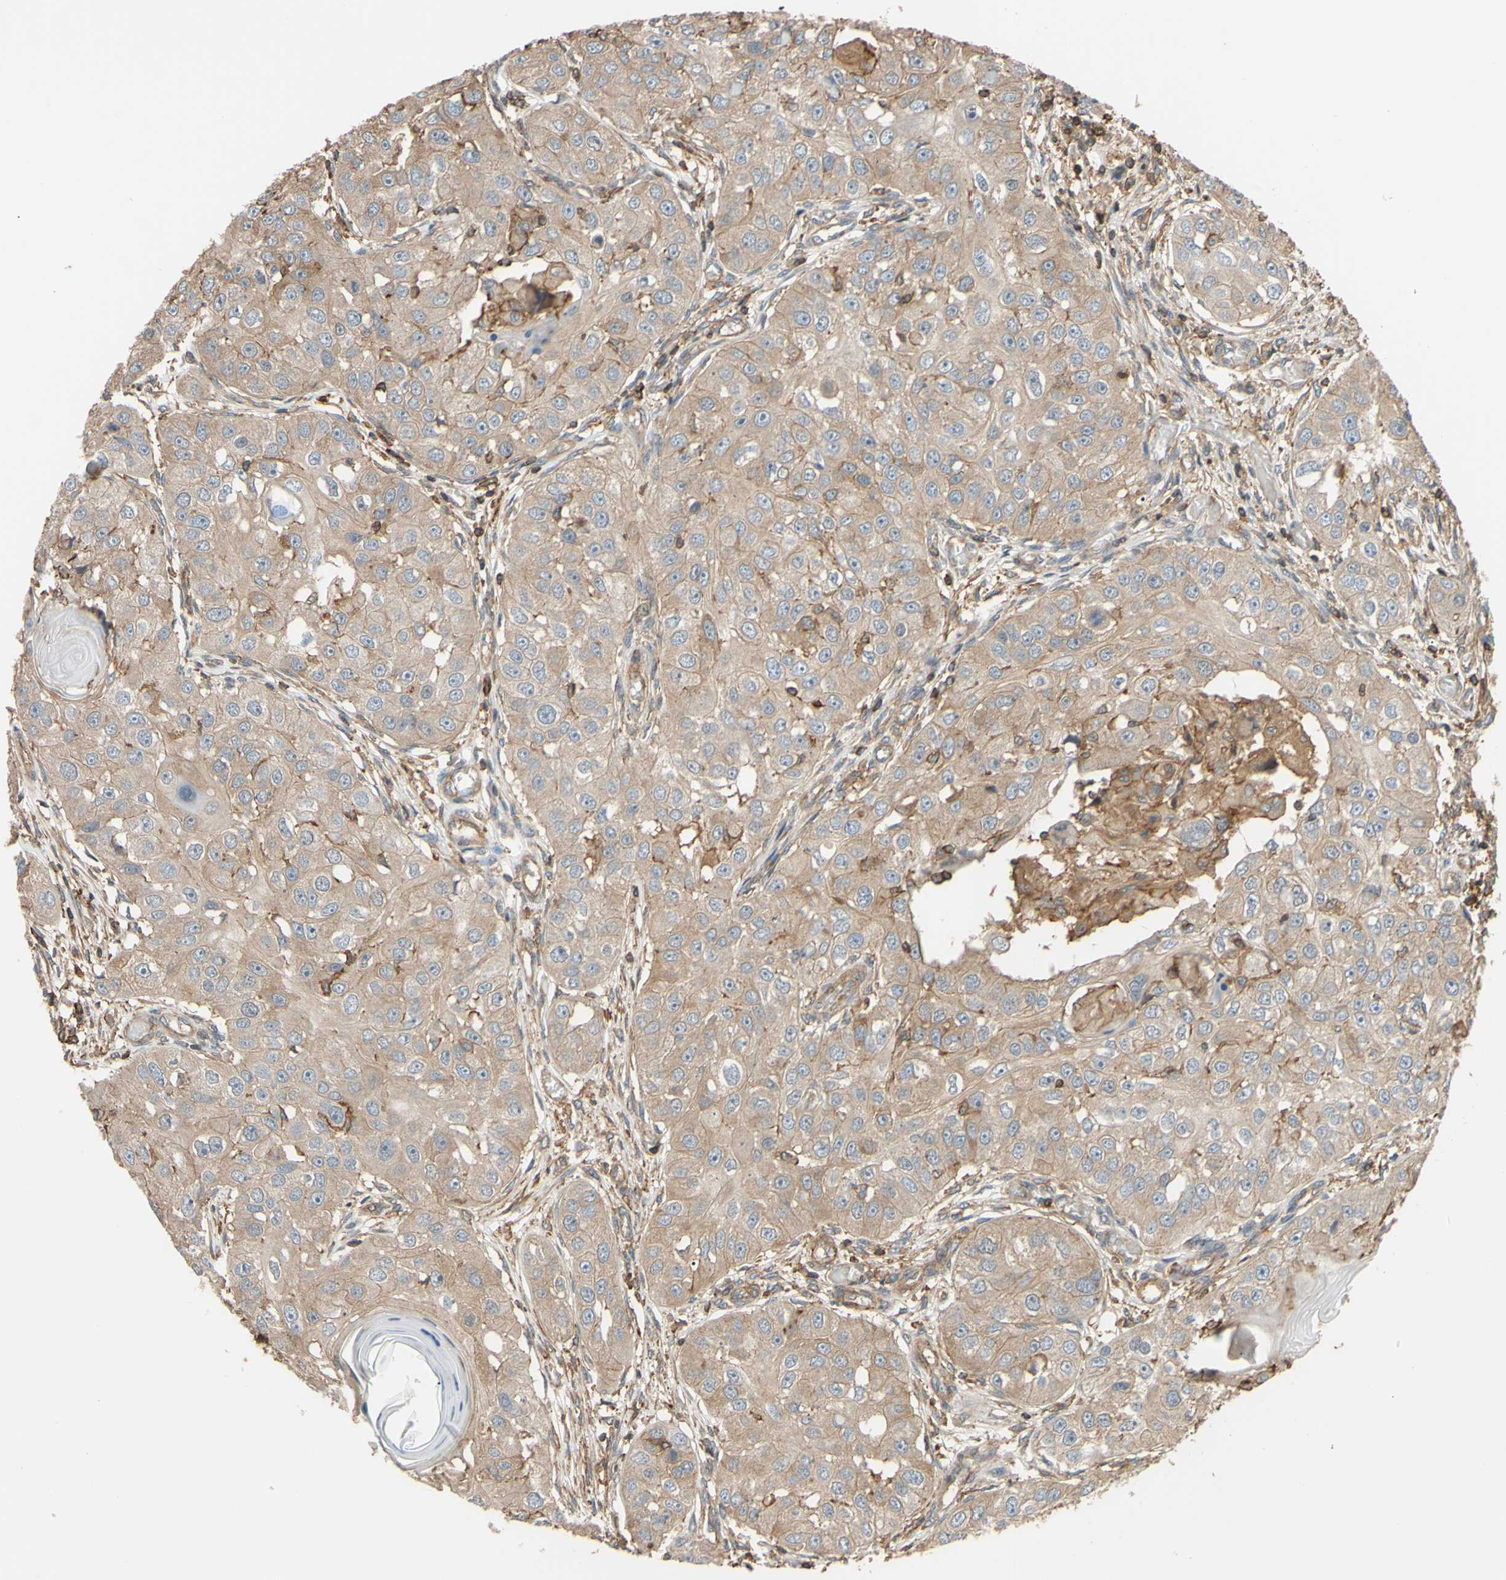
{"staining": {"intensity": "weak", "quantity": ">75%", "location": "cytoplasmic/membranous"}, "tissue": "head and neck cancer", "cell_type": "Tumor cells", "image_type": "cancer", "snomed": [{"axis": "morphology", "description": "Normal tissue, NOS"}, {"axis": "morphology", "description": "Squamous cell carcinoma, NOS"}, {"axis": "topography", "description": "Skeletal muscle"}, {"axis": "topography", "description": "Head-Neck"}], "caption": "The image shows a brown stain indicating the presence of a protein in the cytoplasmic/membranous of tumor cells in head and neck squamous cell carcinoma.", "gene": "ADD3", "patient": {"sex": "male", "age": 51}}